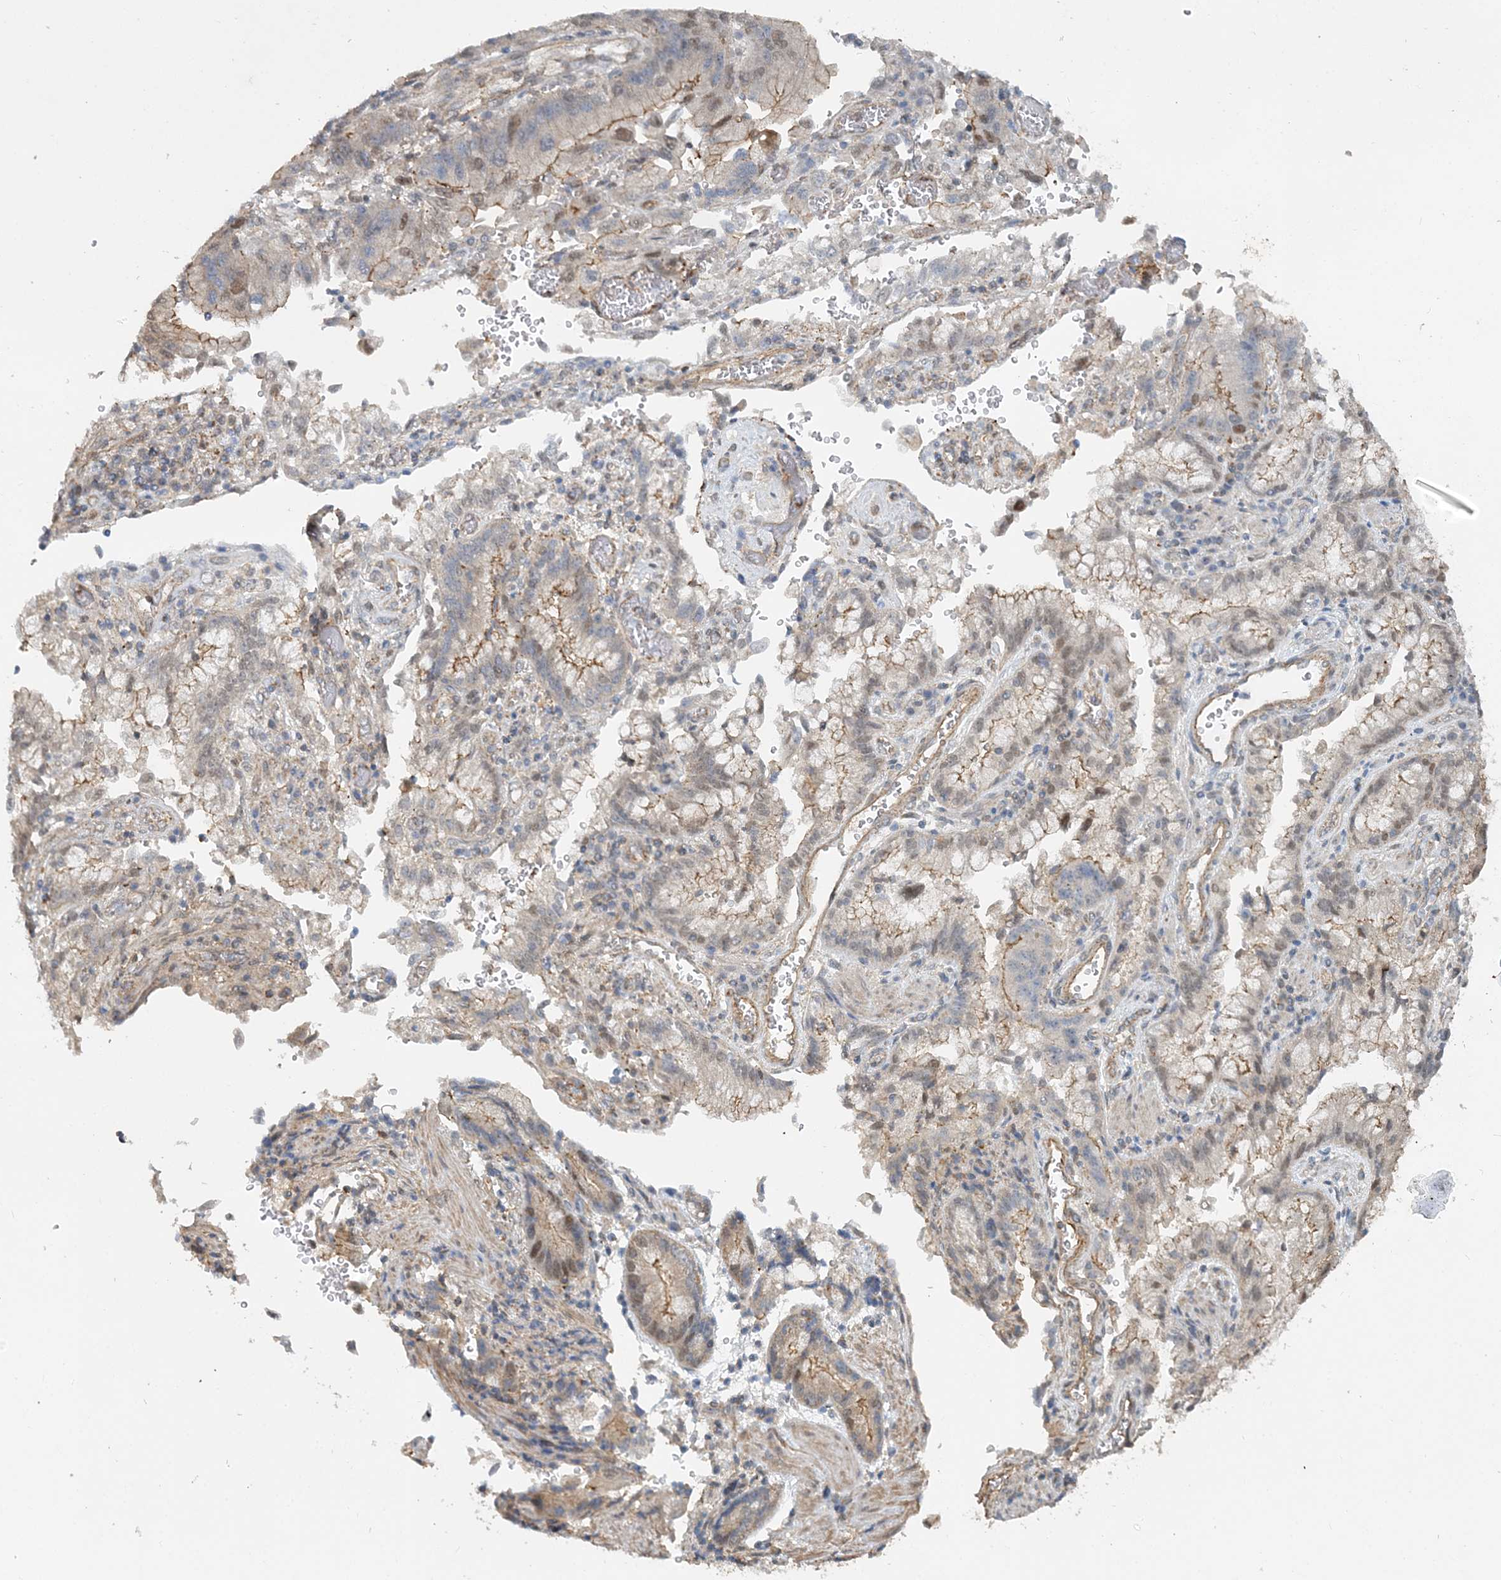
{"staining": {"intensity": "weak", "quantity": "<25%", "location": "cytoplasmic/membranous,nuclear"}, "tissue": "stomach cancer", "cell_type": "Tumor cells", "image_type": "cancer", "snomed": [{"axis": "morphology", "description": "Adenocarcinoma, NOS"}, {"axis": "topography", "description": "Stomach"}], "caption": "Immunohistochemistry (IHC) micrograph of neoplastic tissue: adenocarcinoma (stomach) stained with DAB (3,3'-diaminobenzidine) demonstrates no significant protein staining in tumor cells.", "gene": "MAT2B", "patient": {"sex": "male", "age": 62}}